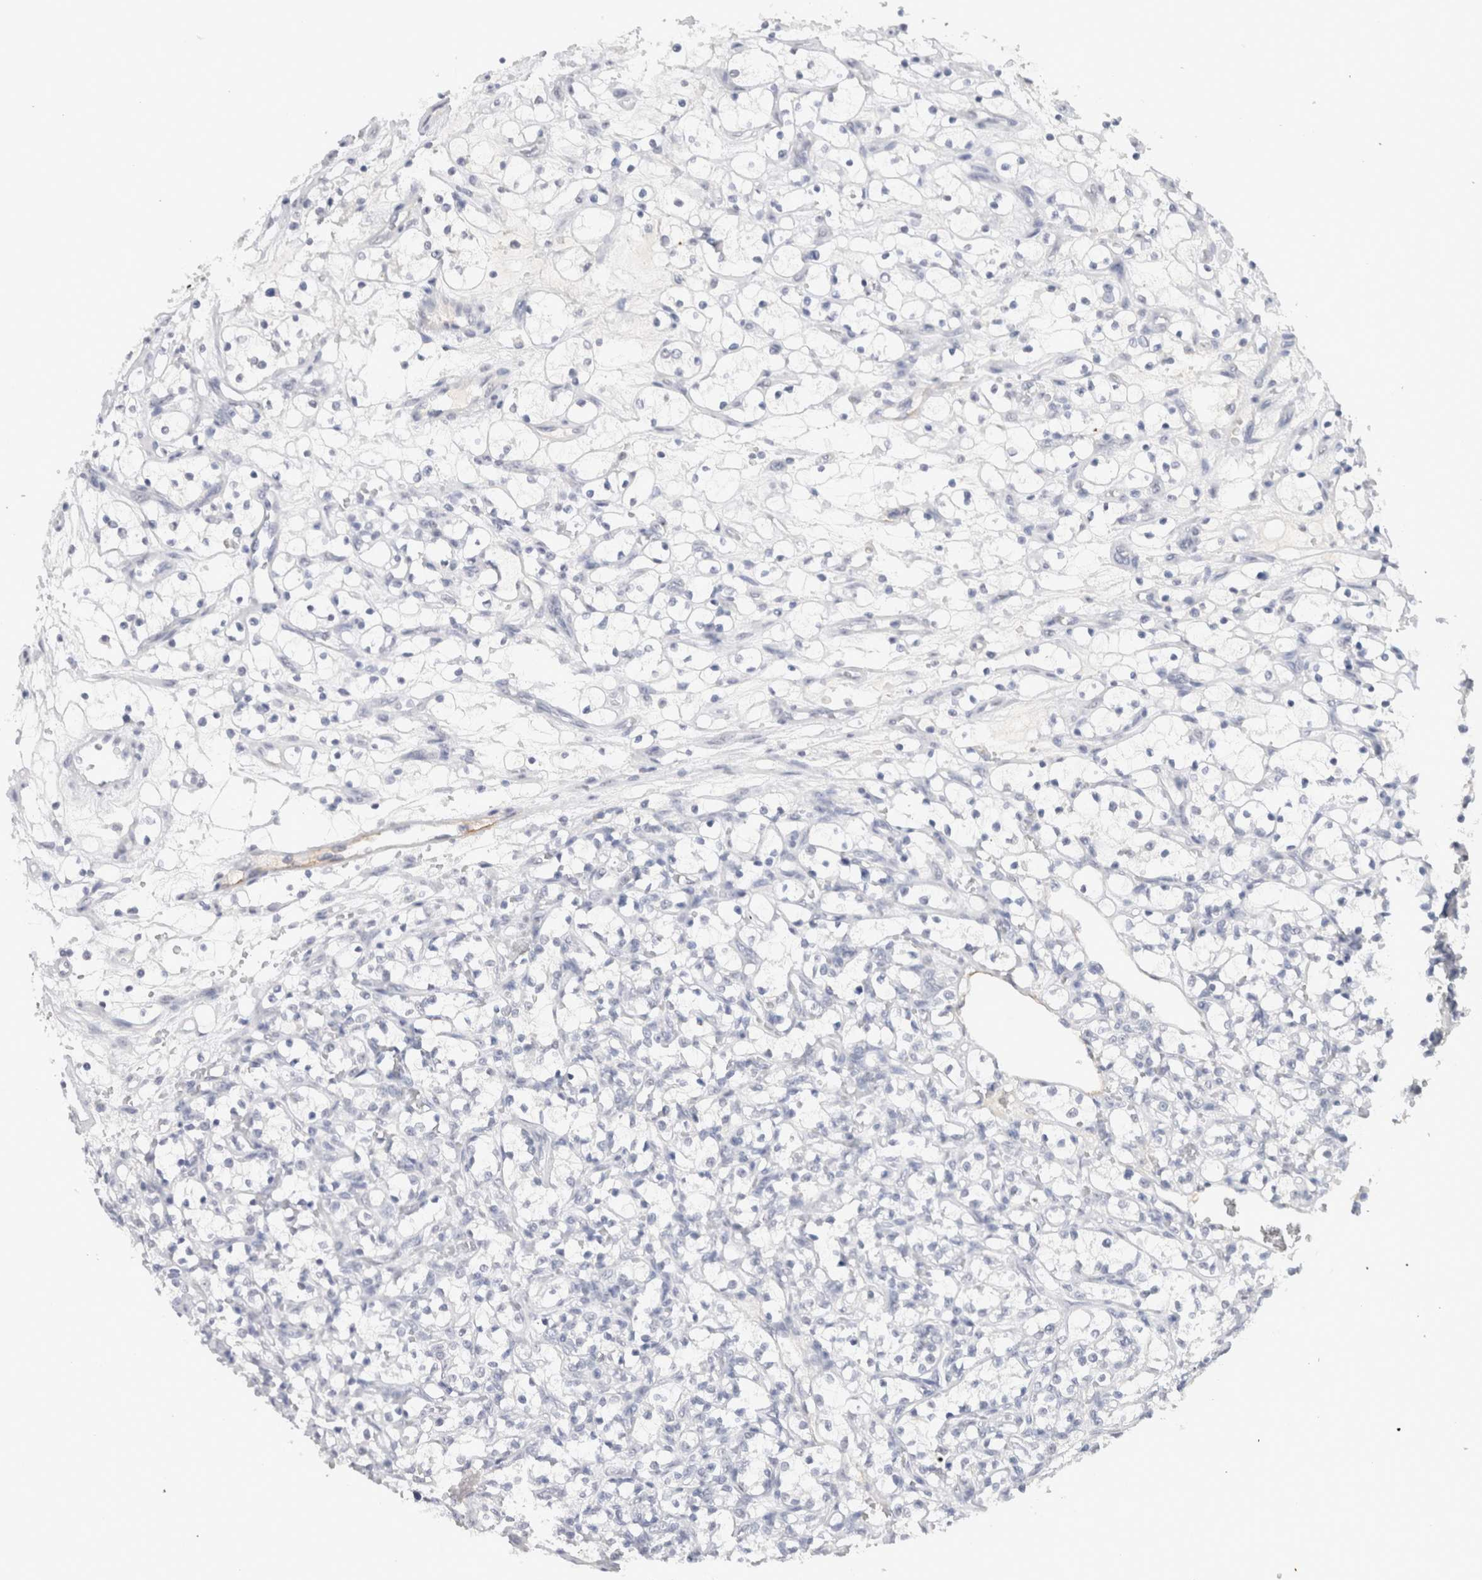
{"staining": {"intensity": "negative", "quantity": "none", "location": "none"}, "tissue": "renal cancer", "cell_type": "Tumor cells", "image_type": "cancer", "snomed": [{"axis": "morphology", "description": "Adenocarcinoma, NOS"}, {"axis": "topography", "description": "Kidney"}], "caption": "Histopathology image shows no protein staining in tumor cells of renal cancer (adenocarcinoma) tissue. (DAB (3,3'-diaminobenzidine) immunohistochemistry (IHC), high magnification).", "gene": "CADM3", "patient": {"sex": "female", "age": 69}}